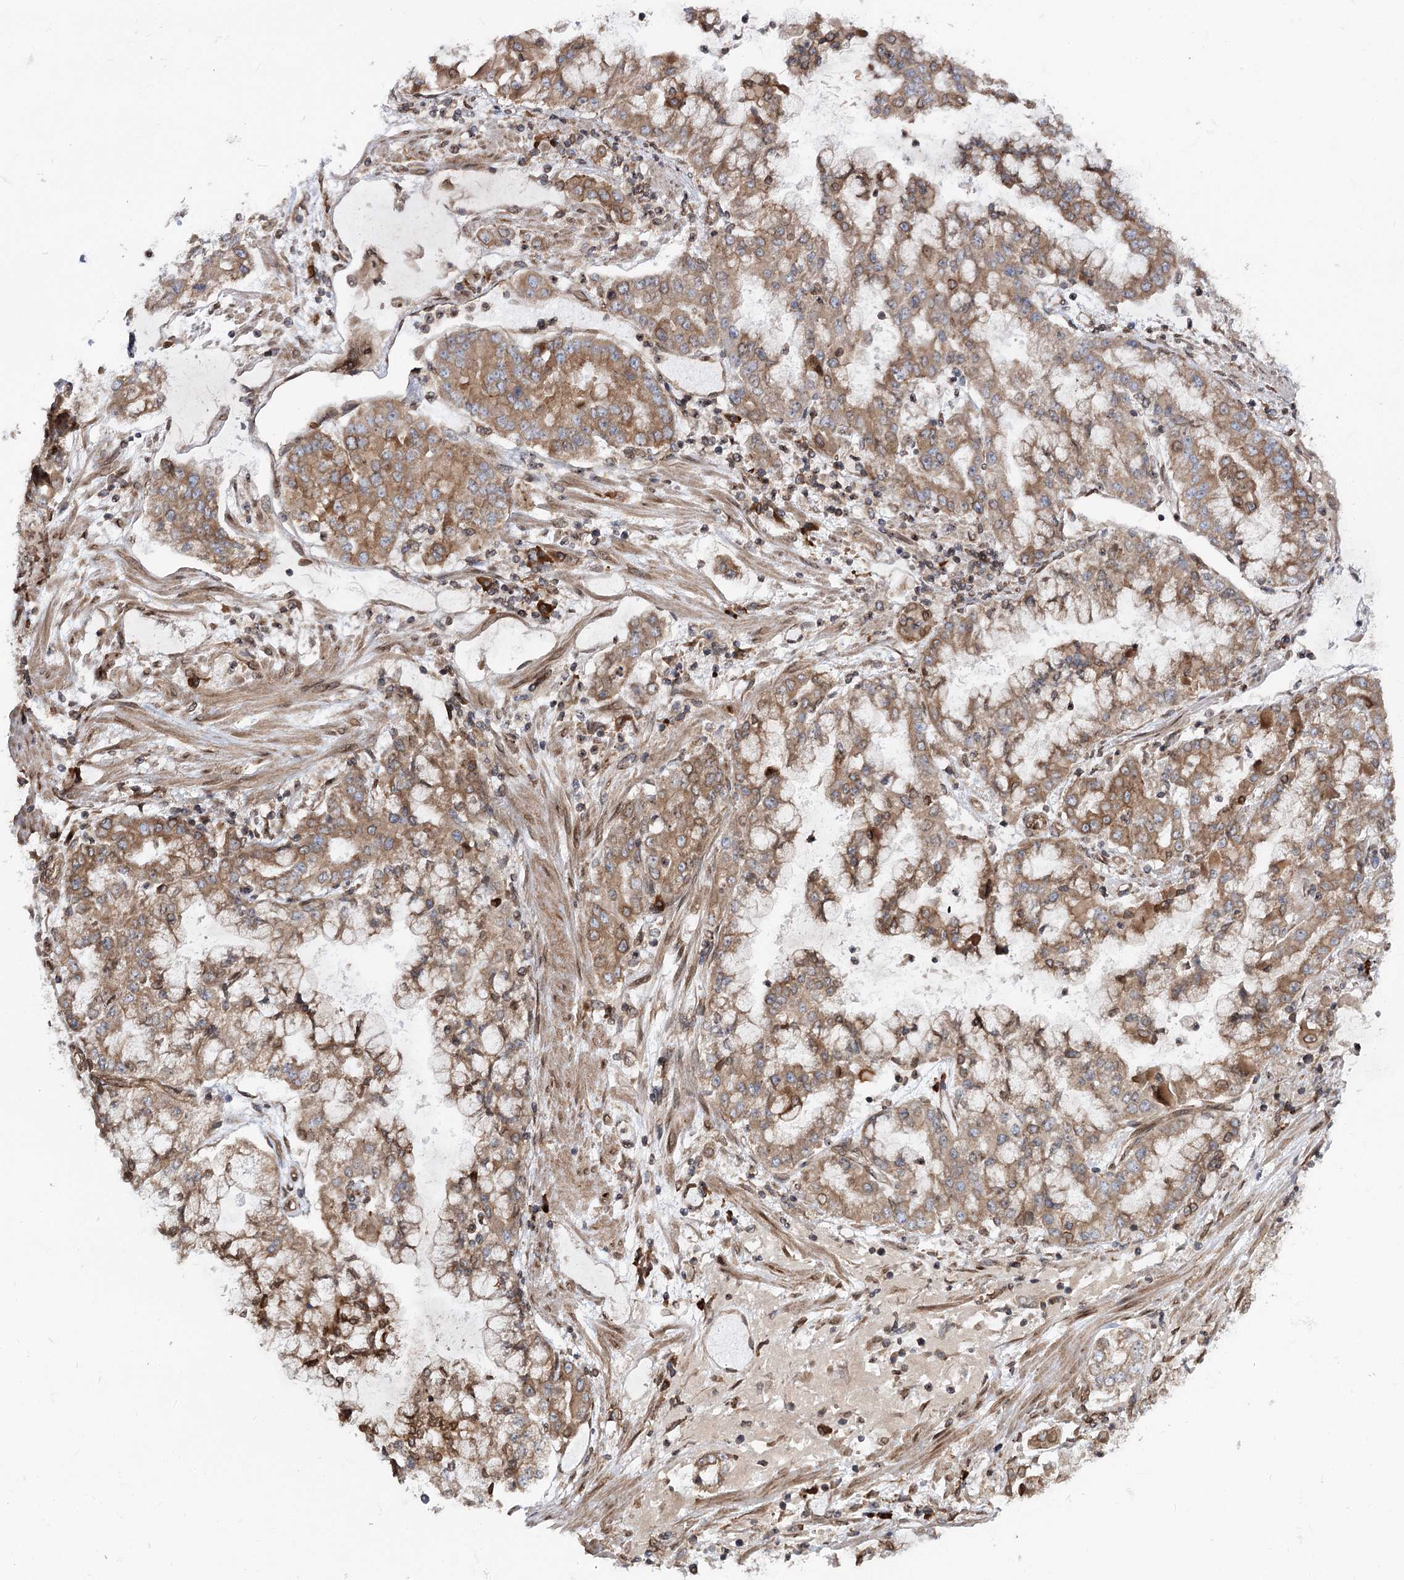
{"staining": {"intensity": "moderate", "quantity": ">75%", "location": "cytoplasmic/membranous,nuclear"}, "tissue": "stomach cancer", "cell_type": "Tumor cells", "image_type": "cancer", "snomed": [{"axis": "morphology", "description": "Adenocarcinoma, NOS"}, {"axis": "topography", "description": "Stomach"}], "caption": "Tumor cells show moderate cytoplasmic/membranous and nuclear staining in about >75% of cells in stomach cancer.", "gene": "FGFR1OP2", "patient": {"sex": "male", "age": 76}}